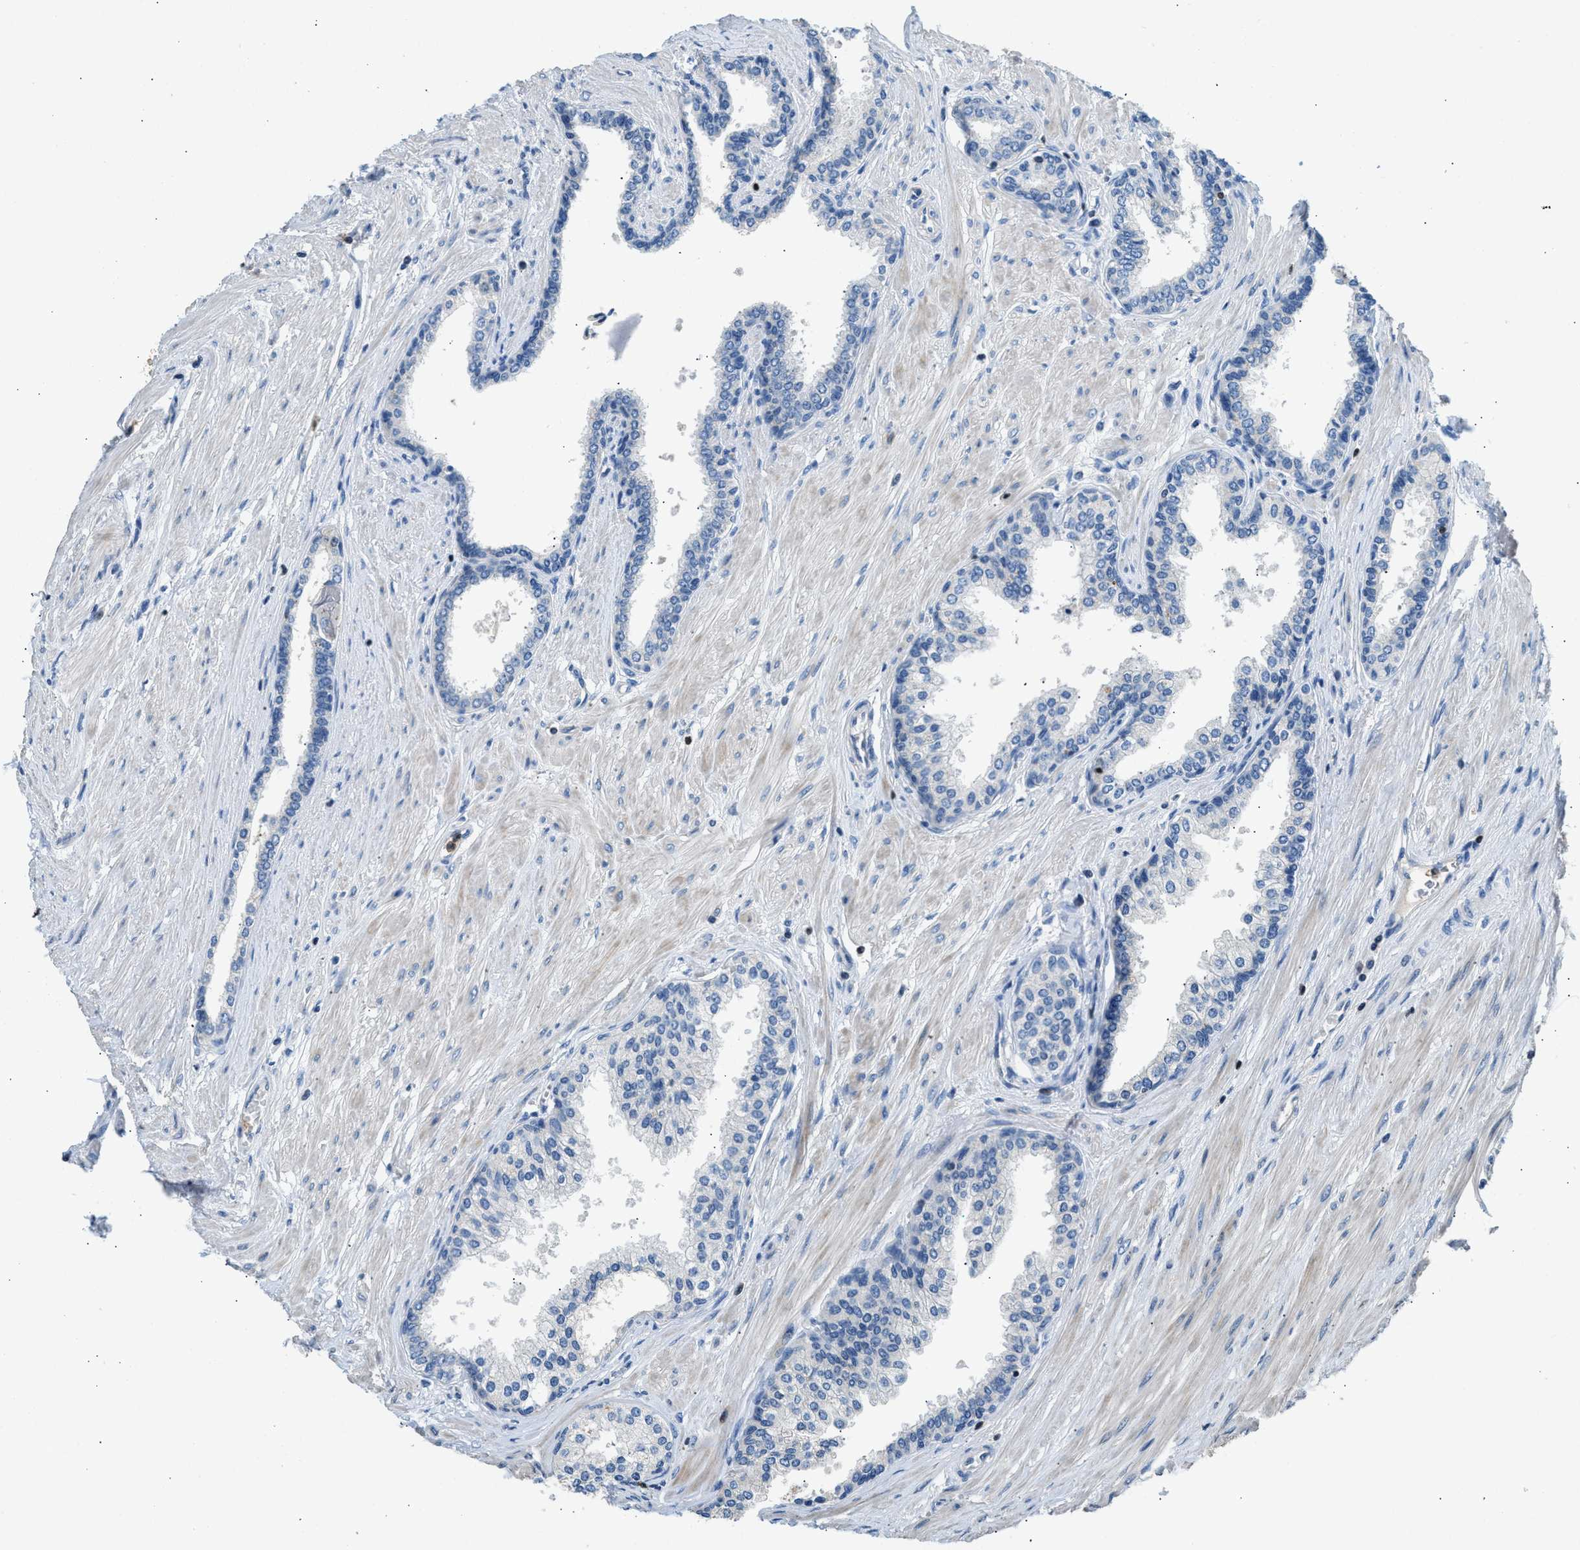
{"staining": {"intensity": "negative", "quantity": "none", "location": "none"}, "tissue": "prostate cancer", "cell_type": "Tumor cells", "image_type": "cancer", "snomed": [{"axis": "morphology", "description": "Adenocarcinoma, Low grade"}, {"axis": "topography", "description": "Prostate"}], "caption": "Immunohistochemical staining of prostate low-grade adenocarcinoma displays no significant positivity in tumor cells.", "gene": "TOX", "patient": {"sex": "male", "age": 57}}